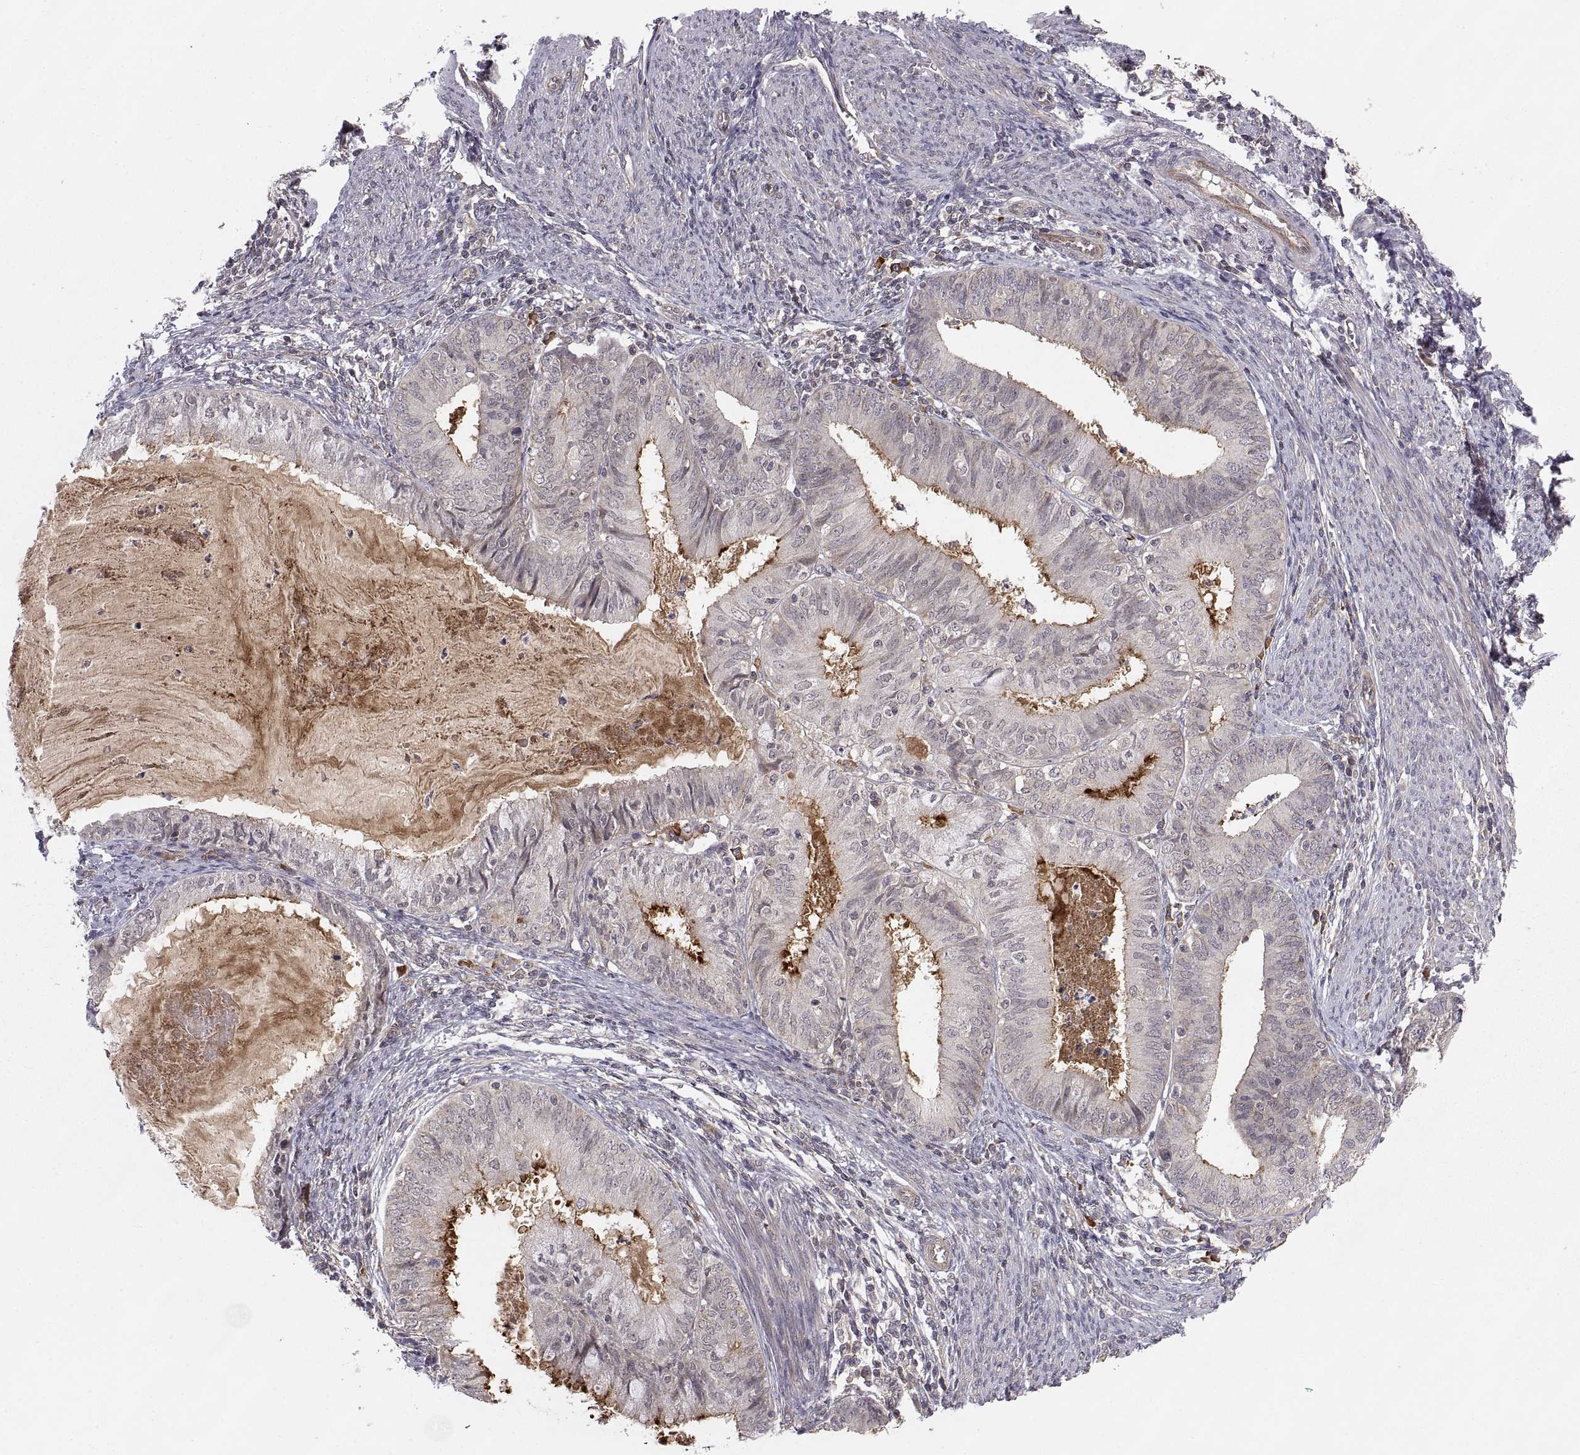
{"staining": {"intensity": "weak", "quantity": "<25%", "location": "cytoplasmic/membranous"}, "tissue": "endometrial cancer", "cell_type": "Tumor cells", "image_type": "cancer", "snomed": [{"axis": "morphology", "description": "Adenocarcinoma, NOS"}, {"axis": "topography", "description": "Endometrium"}], "caption": "Immunohistochemistry (IHC) of adenocarcinoma (endometrial) demonstrates no staining in tumor cells.", "gene": "ABL2", "patient": {"sex": "female", "age": 57}}